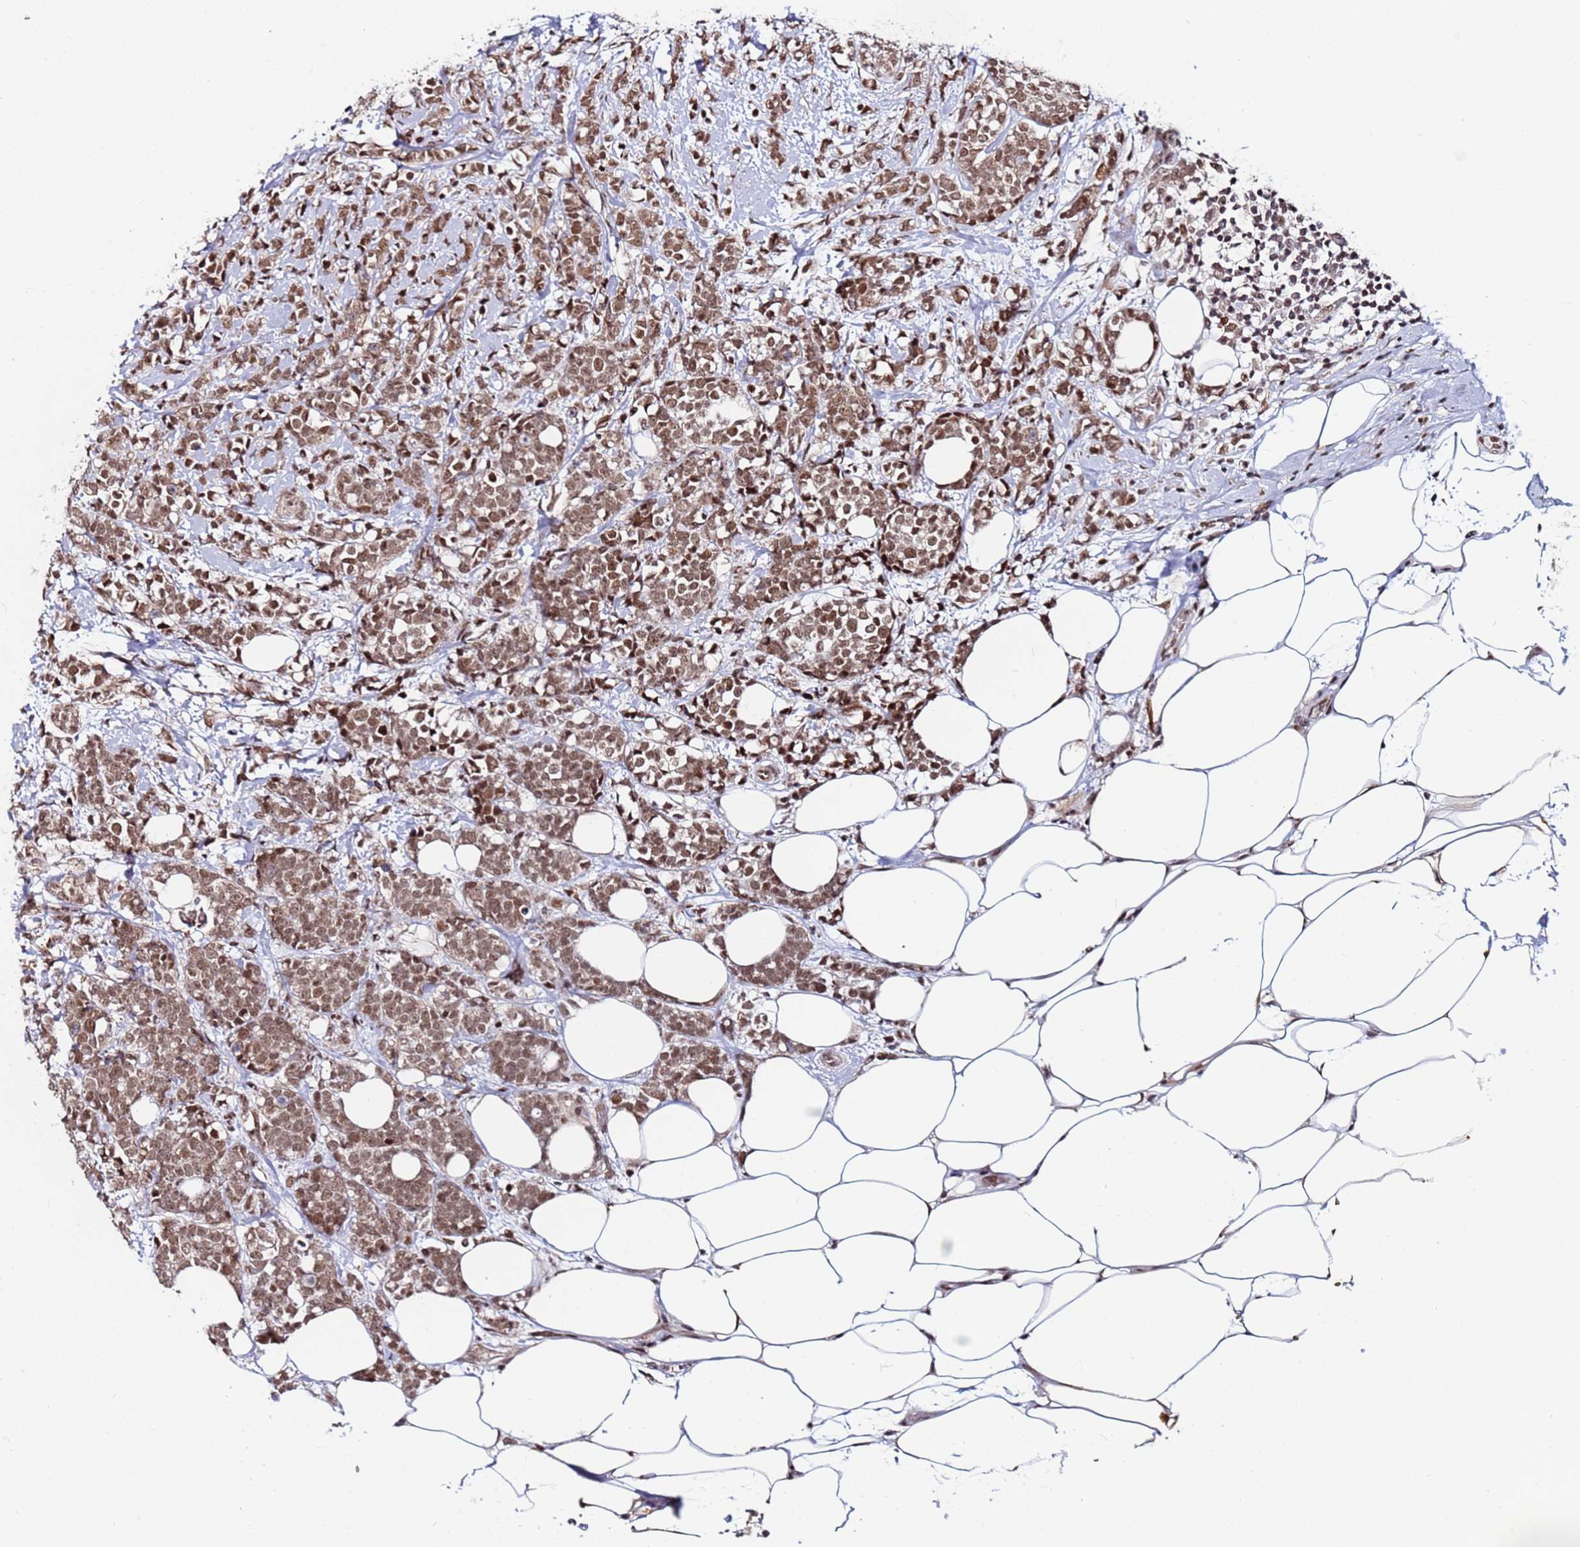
{"staining": {"intensity": "moderate", "quantity": ">75%", "location": "cytoplasmic/membranous,nuclear"}, "tissue": "breast cancer", "cell_type": "Tumor cells", "image_type": "cancer", "snomed": [{"axis": "morphology", "description": "Lobular carcinoma"}, {"axis": "topography", "description": "Breast"}], "caption": "Human breast lobular carcinoma stained for a protein (brown) reveals moderate cytoplasmic/membranous and nuclear positive expression in approximately >75% of tumor cells.", "gene": "PPM1H", "patient": {"sex": "female", "age": 58}}